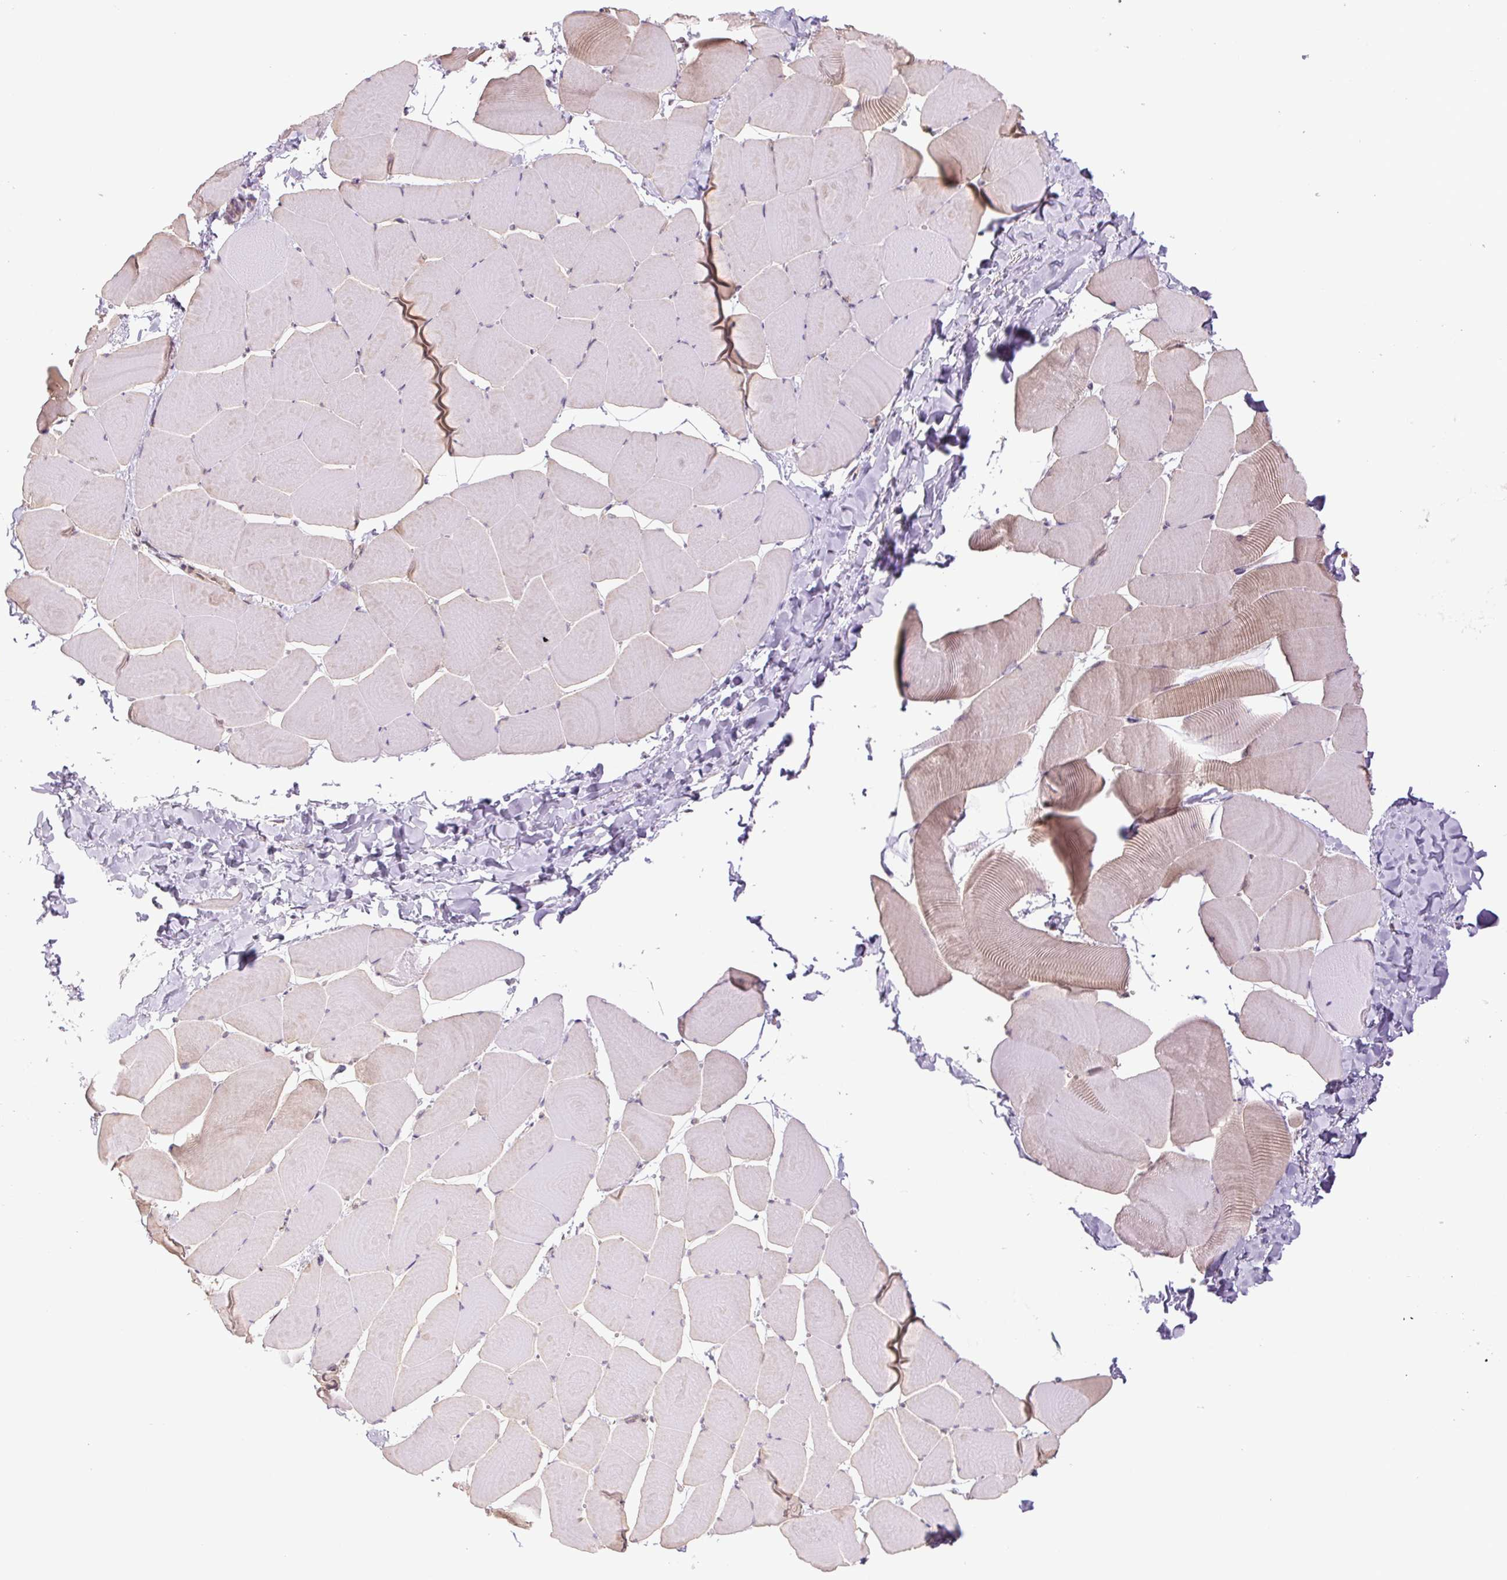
{"staining": {"intensity": "moderate", "quantity": "25%-75%", "location": "cytoplasmic/membranous,nuclear"}, "tissue": "skeletal muscle", "cell_type": "Myocytes", "image_type": "normal", "snomed": [{"axis": "morphology", "description": "Normal tissue, NOS"}, {"axis": "topography", "description": "Skeletal muscle"}], "caption": "Immunohistochemistry (IHC) of normal human skeletal muscle reveals medium levels of moderate cytoplasmic/membranous,nuclear positivity in approximately 25%-75% of myocytes. The staining is performed using DAB (3,3'-diaminobenzidine) brown chromogen to label protein expression. The nuclei are counter-stained blue using hematoxylin.", "gene": "CWC25", "patient": {"sex": "male", "age": 25}}